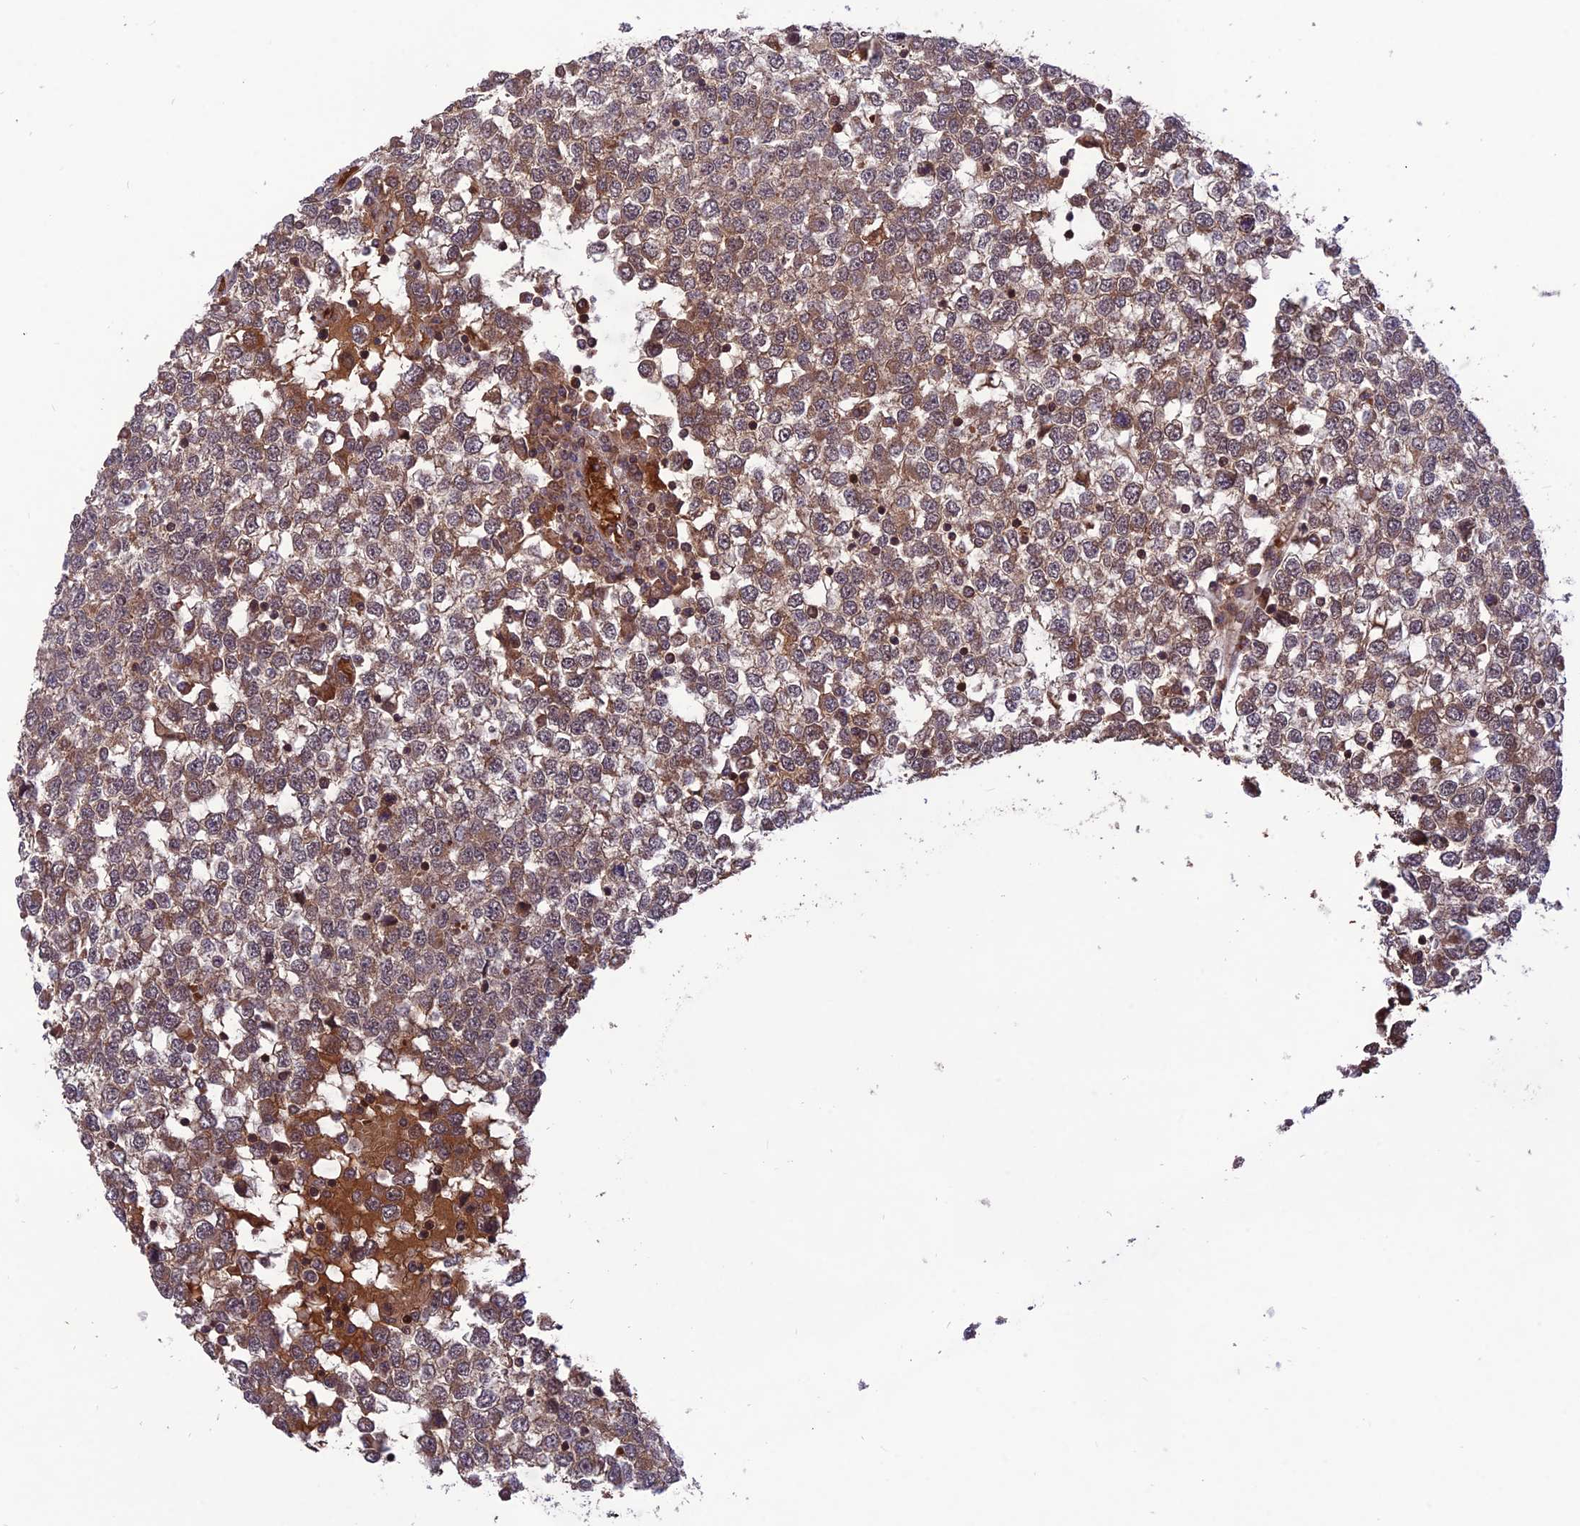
{"staining": {"intensity": "weak", "quantity": ">75%", "location": "cytoplasmic/membranous"}, "tissue": "testis cancer", "cell_type": "Tumor cells", "image_type": "cancer", "snomed": [{"axis": "morphology", "description": "Seminoma, NOS"}, {"axis": "topography", "description": "Testis"}], "caption": "Immunohistochemistry (IHC) staining of seminoma (testis), which exhibits low levels of weak cytoplasmic/membranous staining in approximately >75% of tumor cells indicating weak cytoplasmic/membranous protein expression. The staining was performed using DAB (3,3'-diaminobenzidine) (brown) for protein detection and nuclei were counterstained in hematoxylin (blue).", "gene": "NDUFC1", "patient": {"sex": "male", "age": 65}}